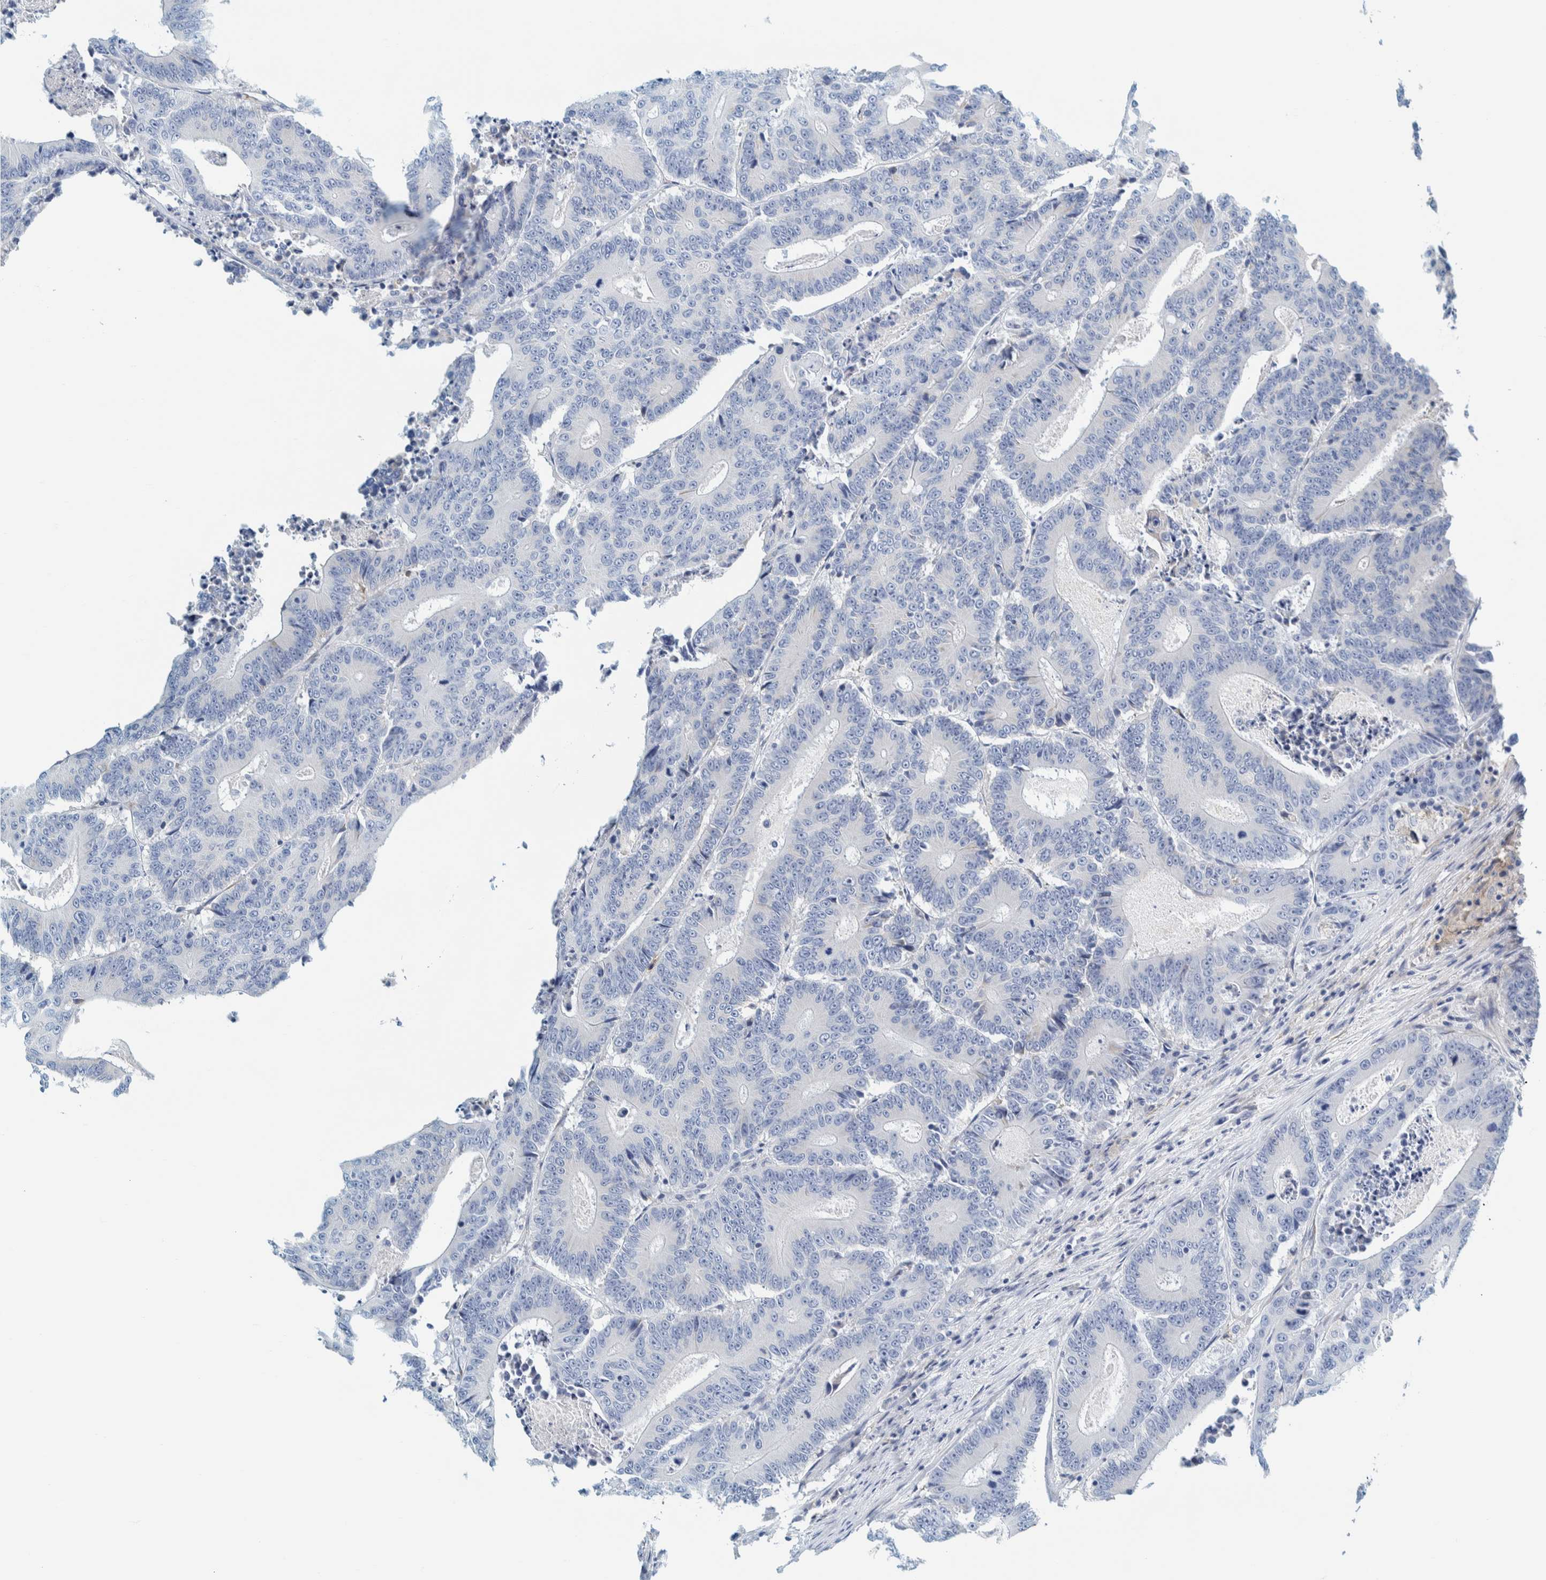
{"staining": {"intensity": "negative", "quantity": "none", "location": "none"}, "tissue": "colorectal cancer", "cell_type": "Tumor cells", "image_type": "cancer", "snomed": [{"axis": "morphology", "description": "Adenocarcinoma, NOS"}, {"axis": "topography", "description": "Colon"}], "caption": "This is a histopathology image of IHC staining of colorectal cancer (adenocarcinoma), which shows no expression in tumor cells.", "gene": "MOG", "patient": {"sex": "male", "age": 83}}